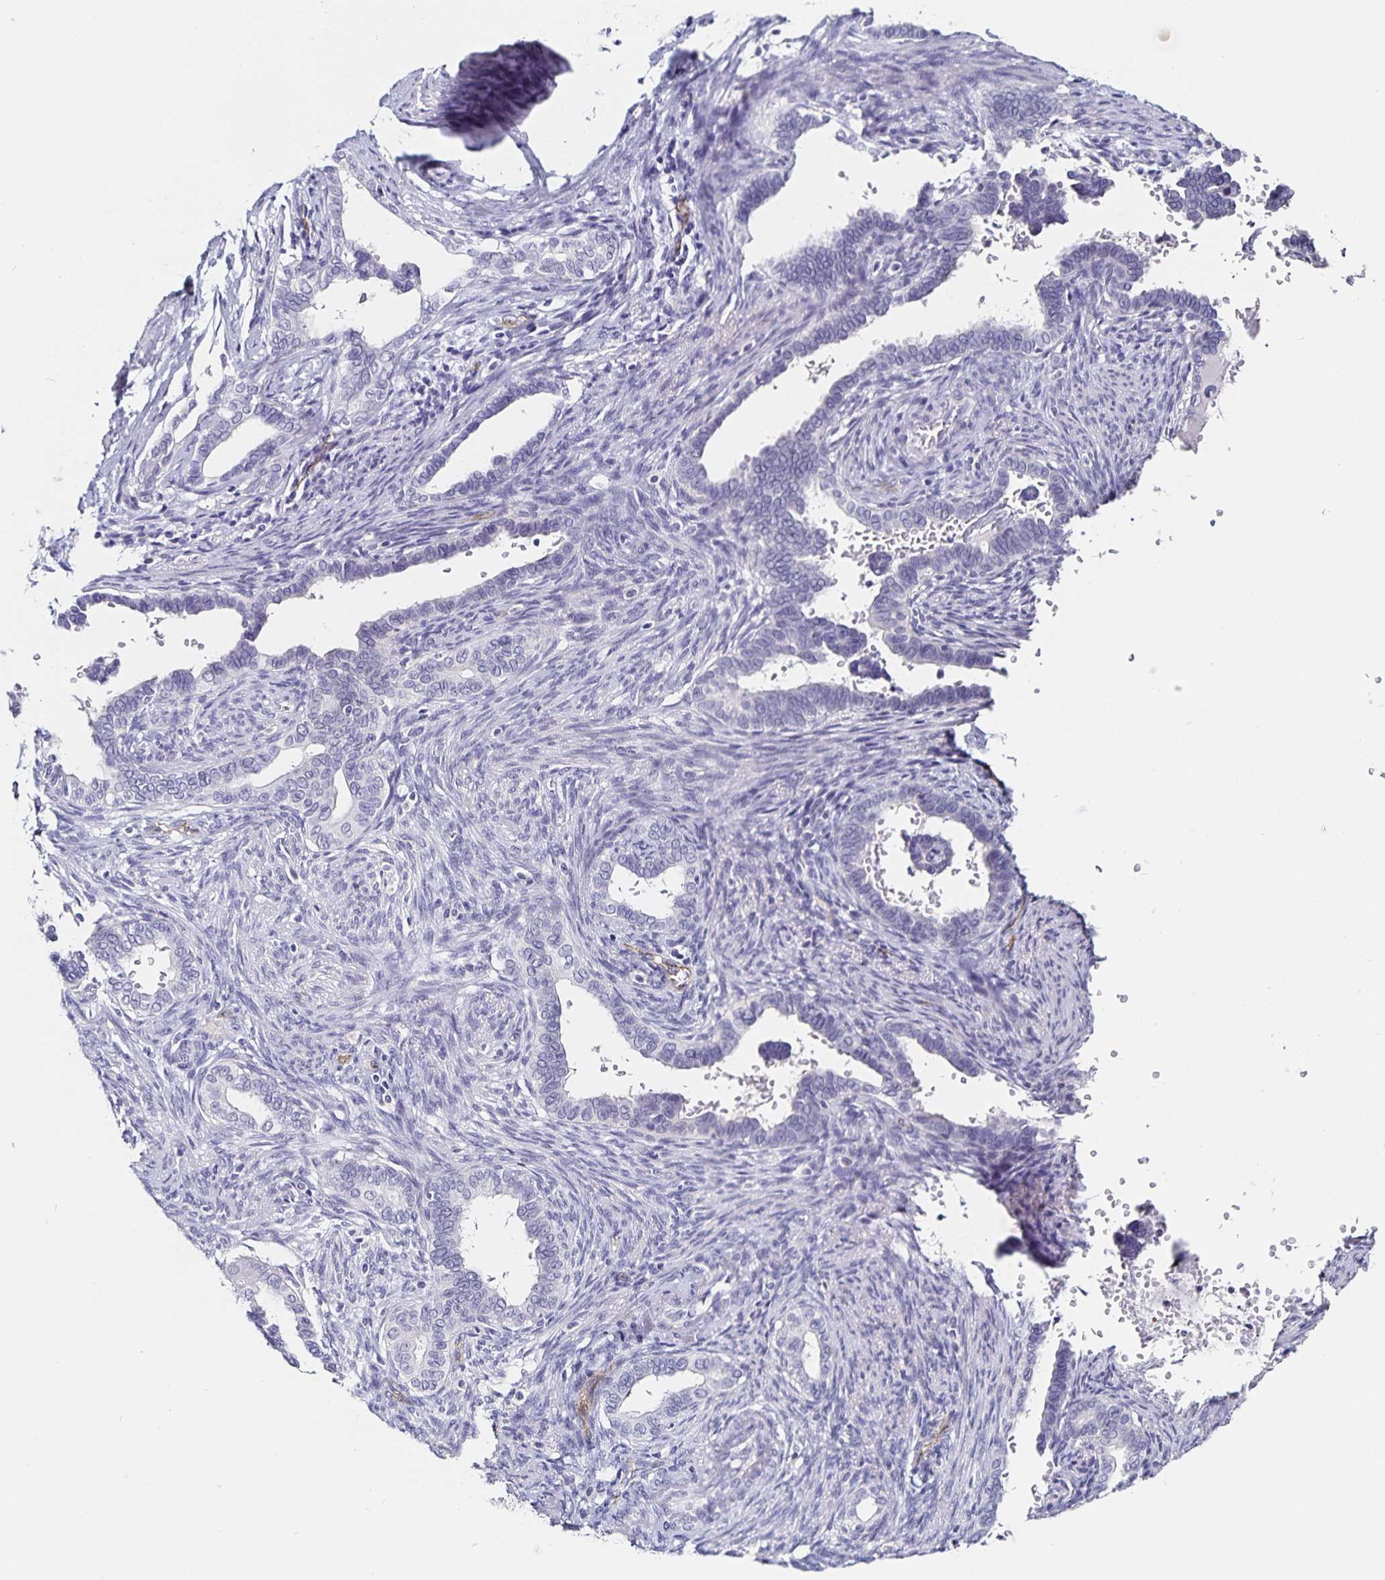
{"staining": {"intensity": "negative", "quantity": "none", "location": "none"}, "tissue": "cervical cancer", "cell_type": "Tumor cells", "image_type": "cancer", "snomed": [{"axis": "morphology", "description": "Adenocarcinoma, NOS"}, {"axis": "morphology", "description": "Adenocarcinoma, Low grade"}, {"axis": "topography", "description": "Cervix"}], "caption": "The immunohistochemistry micrograph has no significant staining in tumor cells of cervical cancer tissue.", "gene": "TSPAN7", "patient": {"sex": "female", "age": 35}}